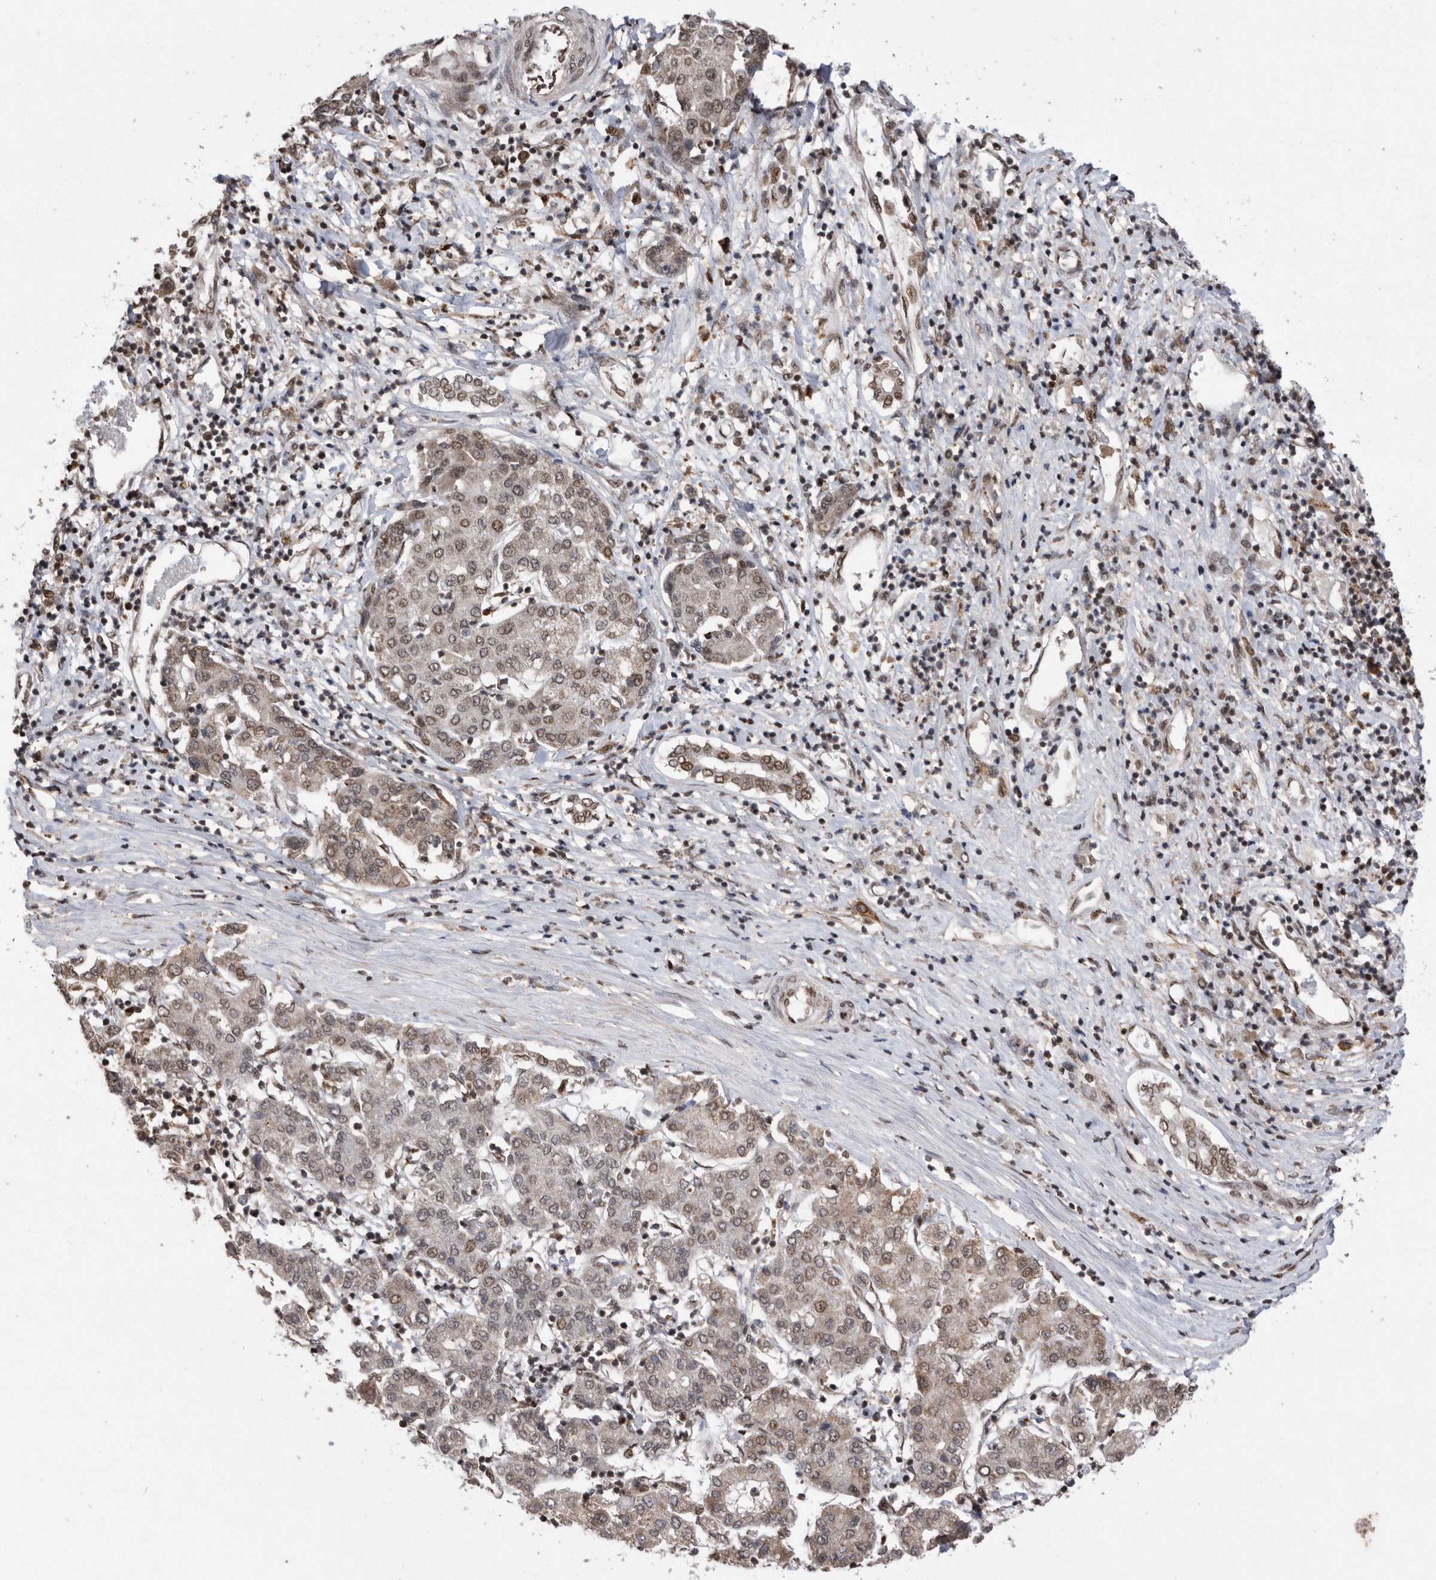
{"staining": {"intensity": "weak", "quantity": ">75%", "location": "nuclear"}, "tissue": "liver cancer", "cell_type": "Tumor cells", "image_type": "cancer", "snomed": [{"axis": "morphology", "description": "Carcinoma, Hepatocellular, NOS"}, {"axis": "topography", "description": "Liver"}], "caption": "Protein analysis of liver cancer tissue exhibits weak nuclear expression in about >75% of tumor cells. (Stains: DAB in brown, nuclei in blue, Microscopy: brightfield microscopy at high magnification).", "gene": "TDRD3", "patient": {"sex": "male", "age": 65}}